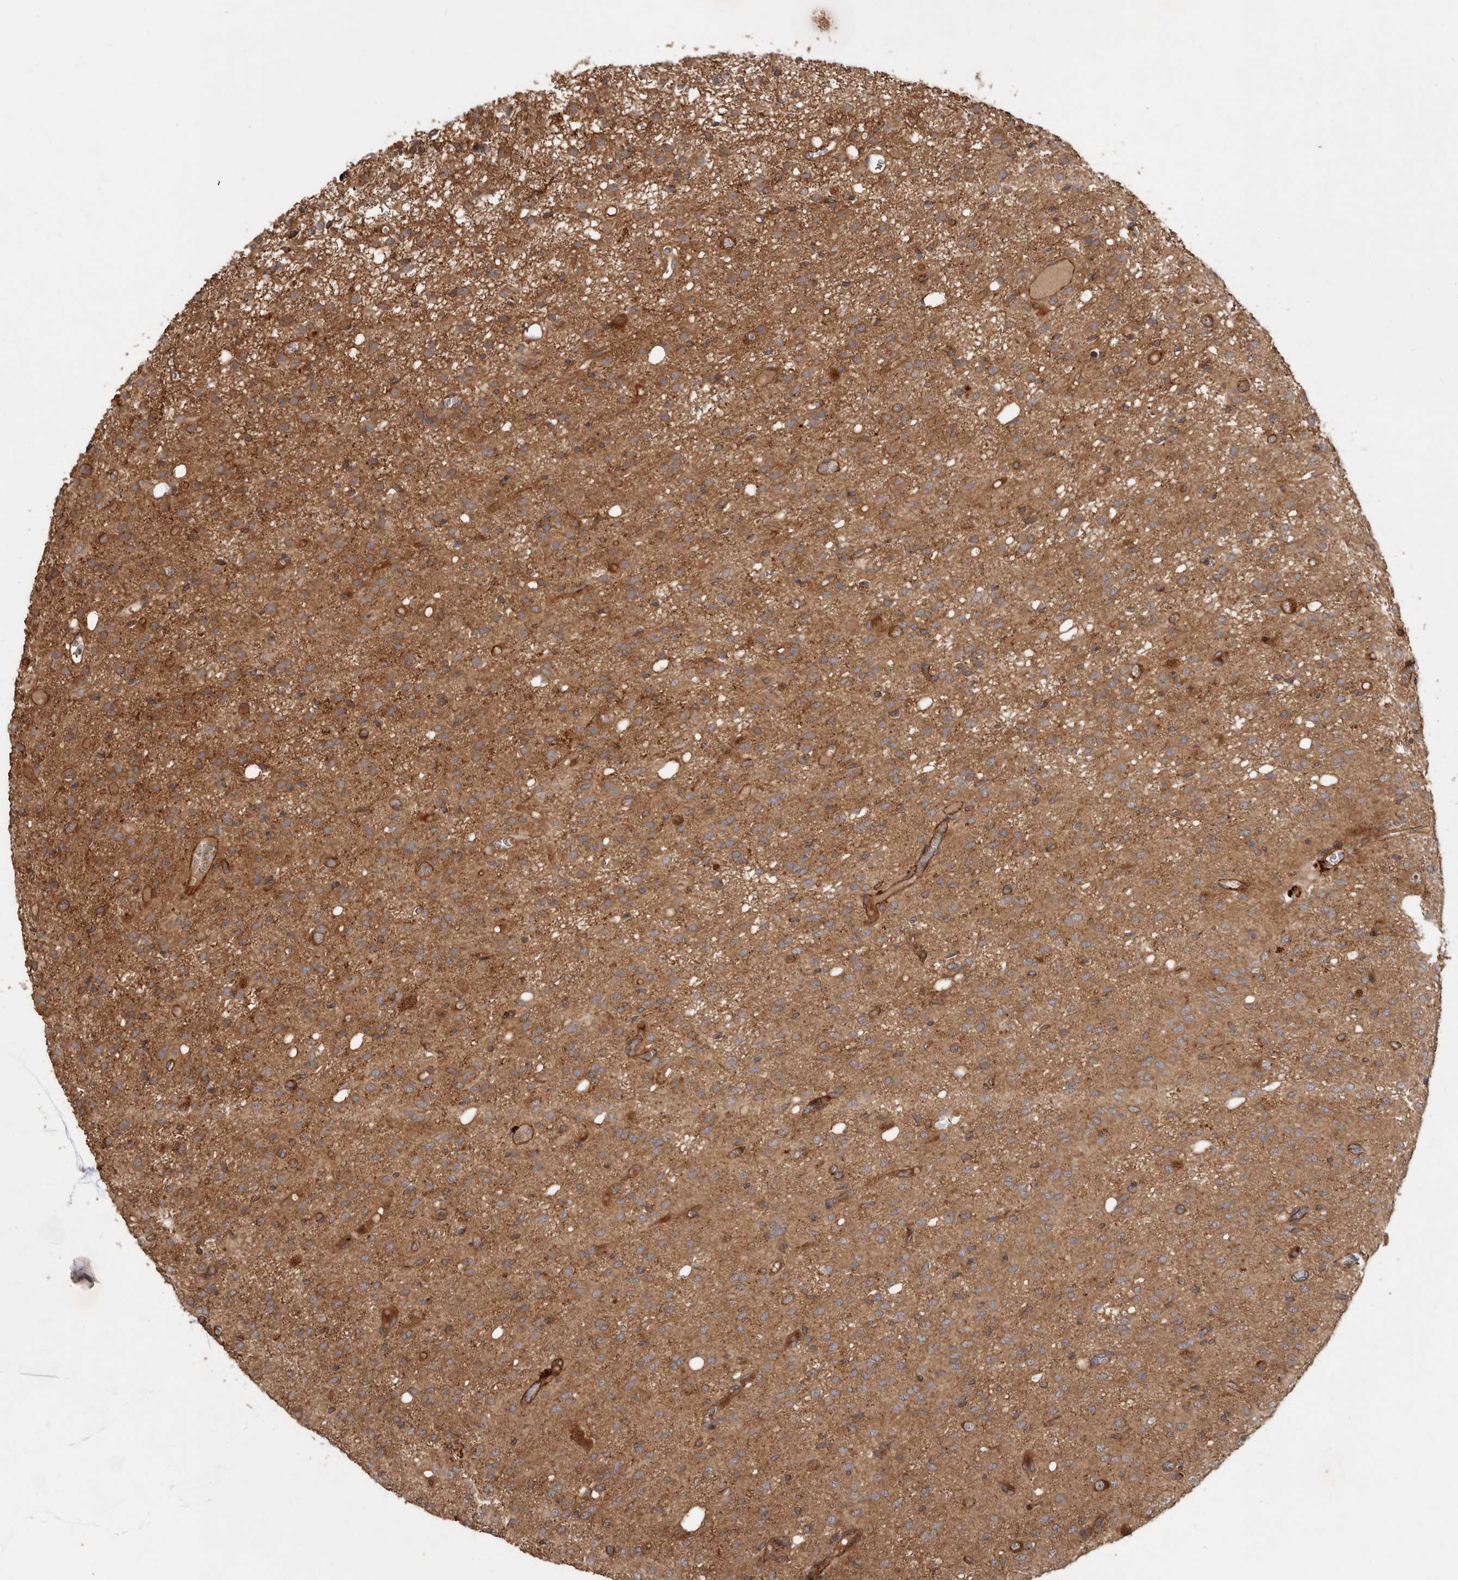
{"staining": {"intensity": "weak", "quantity": ">75%", "location": "cytoplasmic/membranous"}, "tissue": "glioma", "cell_type": "Tumor cells", "image_type": "cancer", "snomed": [{"axis": "morphology", "description": "Glioma, malignant, High grade"}, {"axis": "topography", "description": "Brain"}], "caption": "Glioma was stained to show a protein in brown. There is low levels of weak cytoplasmic/membranous positivity in approximately >75% of tumor cells.", "gene": "STK36", "patient": {"sex": "female", "age": 59}}